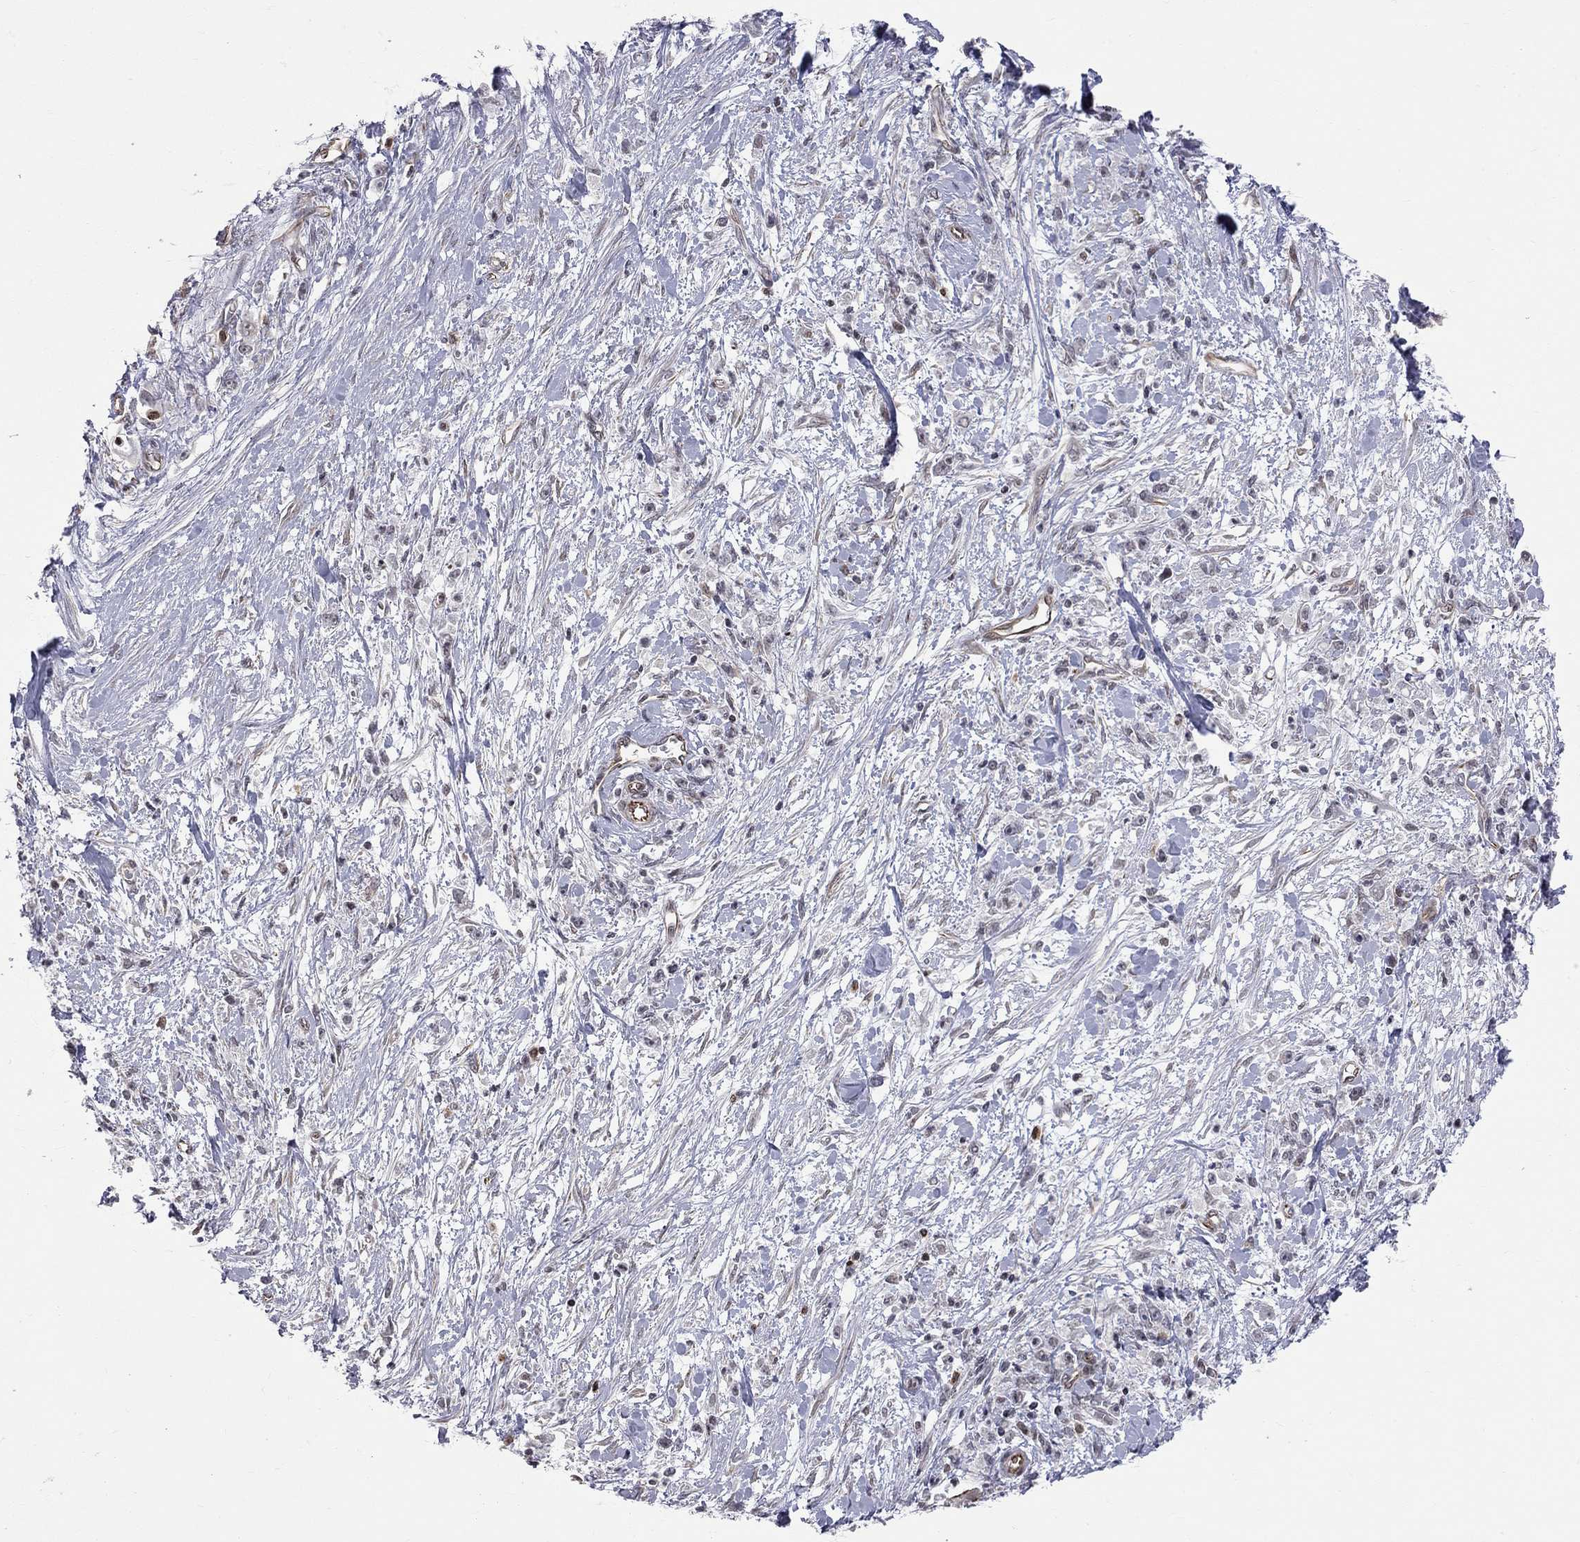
{"staining": {"intensity": "negative", "quantity": "none", "location": "none"}, "tissue": "stomach cancer", "cell_type": "Tumor cells", "image_type": "cancer", "snomed": [{"axis": "morphology", "description": "Adenocarcinoma, NOS"}, {"axis": "topography", "description": "Stomach"}], "caption": "A high-resolution micrograph shows IHC staining of stomach adenocarcinoma, which exhibits no significant expression in tumor cells.", "gene": "MTNR1B", "patient": {"sex": "female", "age": 59}}